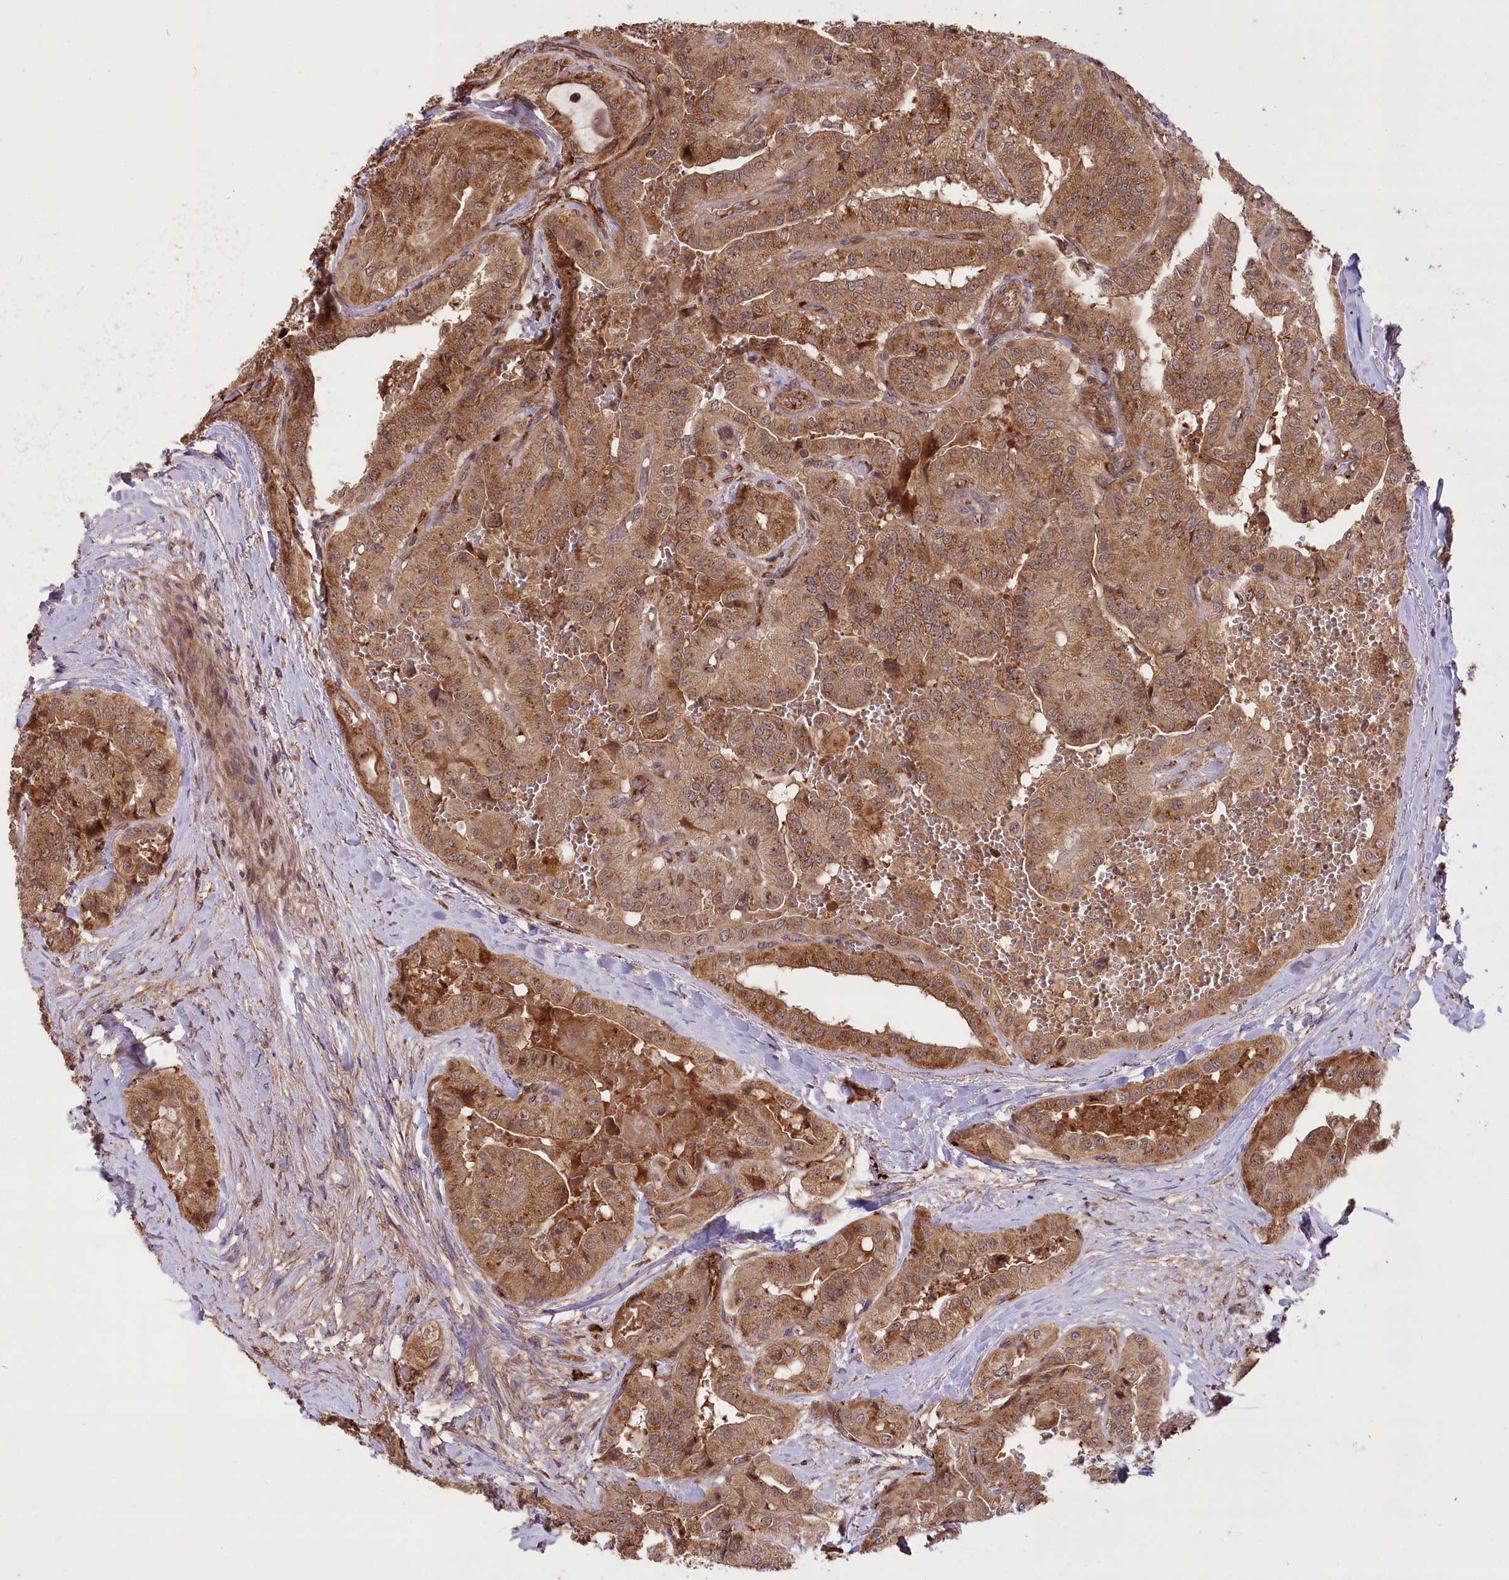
{"staining": {"intensity": "moderate", "quantity": ">75%", "location": "cytoplasmic/membranous"}, "tissue": "thyroid cancer", "cell_type": "Tumor cells", "image_type": "cancer", "snomed": [{"axis": "morphology", "description": "Papillary adenocarcinoma, NOS"}, {"axis": "topography", "description": "Thyroid gland"}], "caption": "This image displays thyroid papillary adenocarcinoma stained with immunohistochemistry (IHC) to label a protein in brown. The cytoplasmic/membranous of tumor cells show moderate positivity for the protein. Nuclei are counter-stained blue.", "gene": "CARD19", "patient": {"sex": "female", "age": 59}}